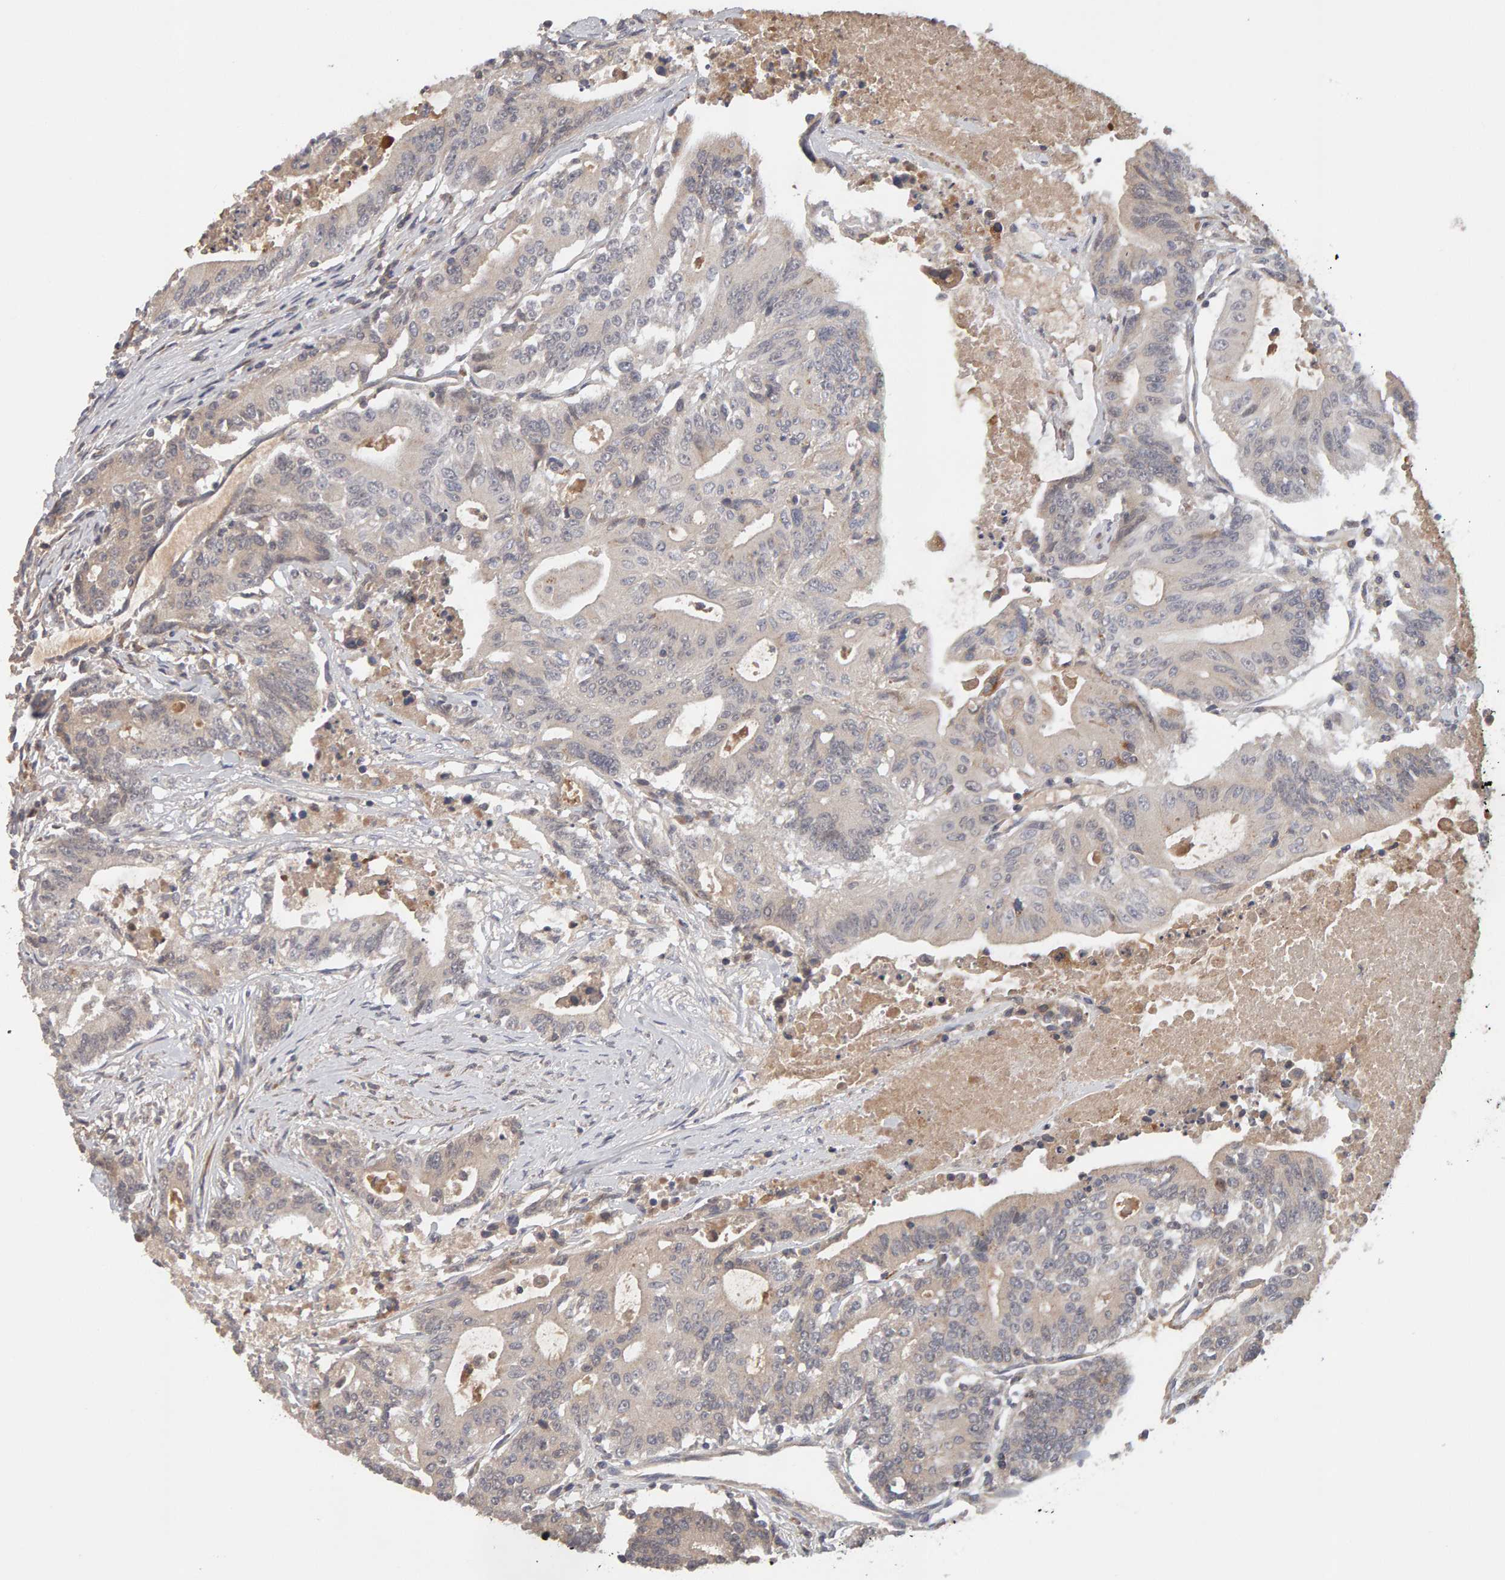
{"staining": {"intensity": "weak", "quantity": ">75%", "location": "cytoplasmic/membranous,nuclear"}, "tissue": "colorectal cancer", "cell_type": "Tumor cells", "image_type": "cancer", "snomed": [{"axis": "morphology", "description": "Adenocarcinoma, NOS"}, {"axis": "topography", "description": "Colon"}], "caption": "Tumor cells show weak cytoplasmic/membranous and nuclear staining in approximately >75% of cells in adenocarcinoma (colorectal).", "gene": "NUDCD1", "patient": {"sex": "female", "age": 77}}